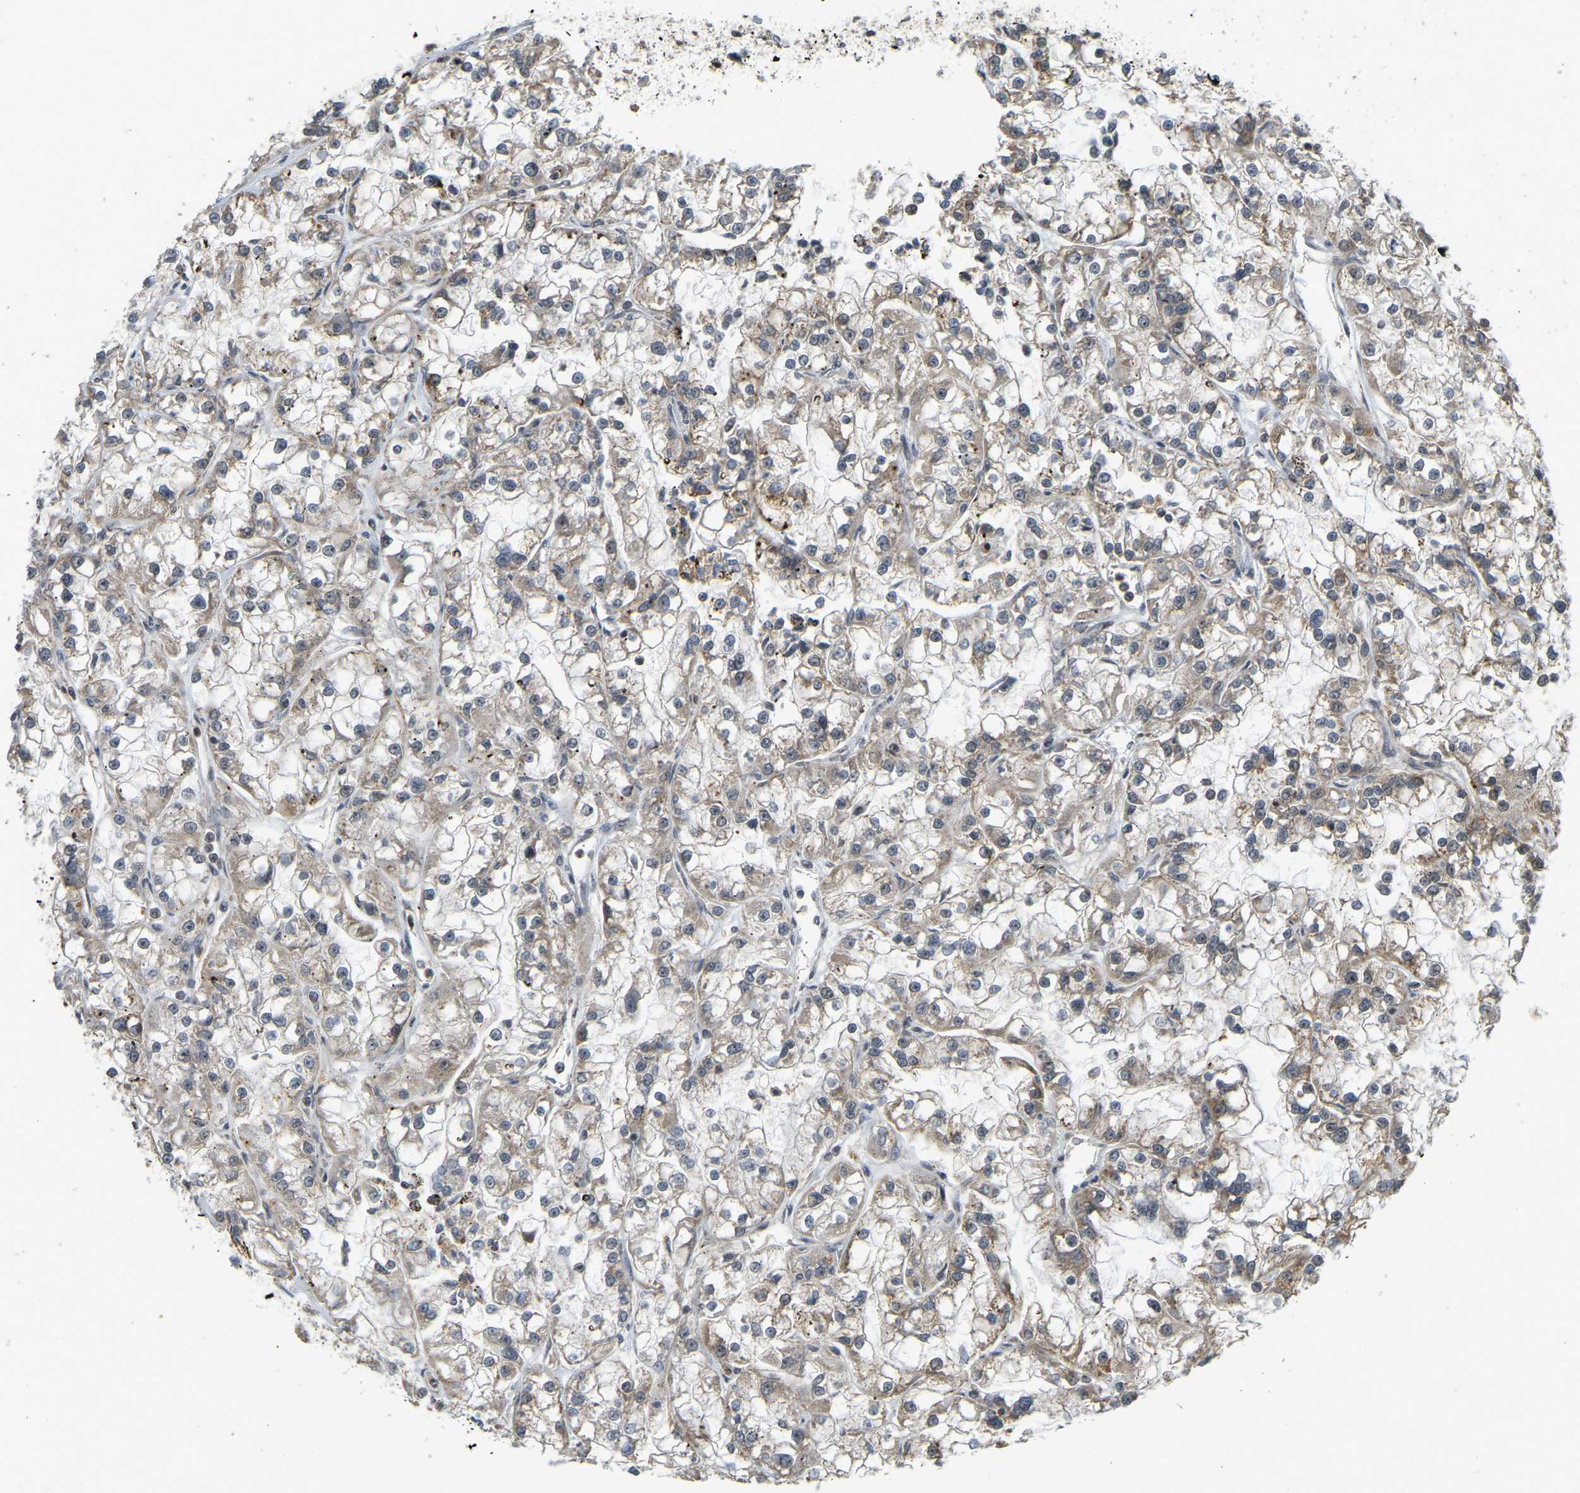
{"staining": {"intensity": "weak", "quantity": "25%-75%", "location": "cytoplasmic/membranous"}, "tissue": "renal cancer", "cell_type": "Tumor cells", "image_type": "cancer", "snomed": [{"axis": "morphology", "description": "Adenocarcinoma, NOS"}, {"axis": "topography", "description": "Kidney"}], "caption": "Protein staining of adenocarcinoma (renal) tissue reveals weak cytoplasmic/membranous staining in approximately 25%-75% of tumor cells.", "gene": "BRF2", "patient": {"sex": "female", "age": 52}}